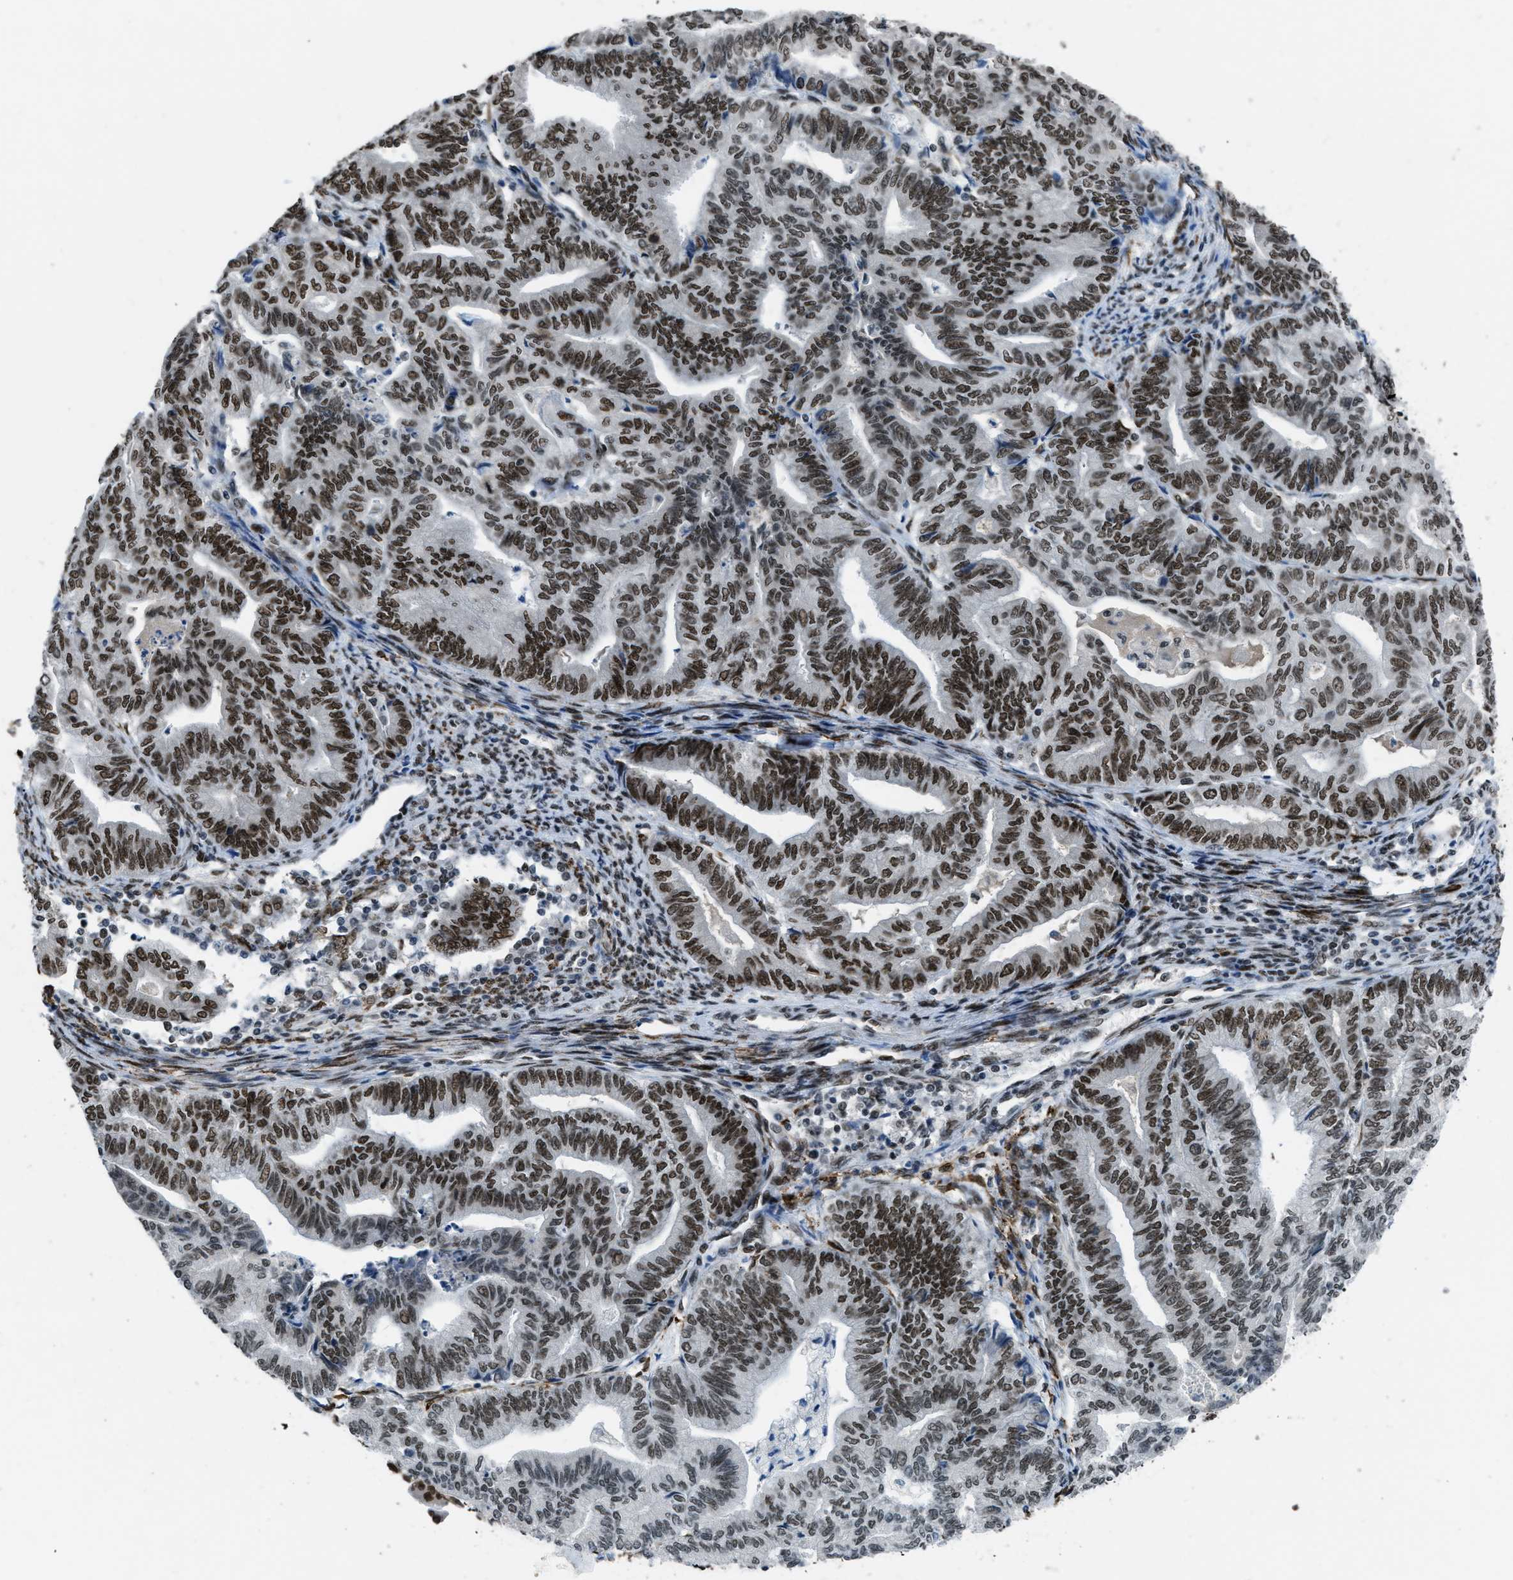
{"staining": {"intensity": "strong", "quantity": ">75%", "location": "nuclear"}, "tissue": "endometrial cancer", "cell_type": "Tumor cells", "image_type": "cancer", "snomed": [{"axis": "morphology", "description": "Adenocarcinoma, NOS"}, {"axis": "topography", "description": "Endometrium"}], "caption": "Tumor cells display high levels of strong nuclear positivity in approximately >75% of cells in human endometrial cancer (adenocarcinoma).", "gene": "GATAD2B", "patient": {"sex": "female", "age": 79}}